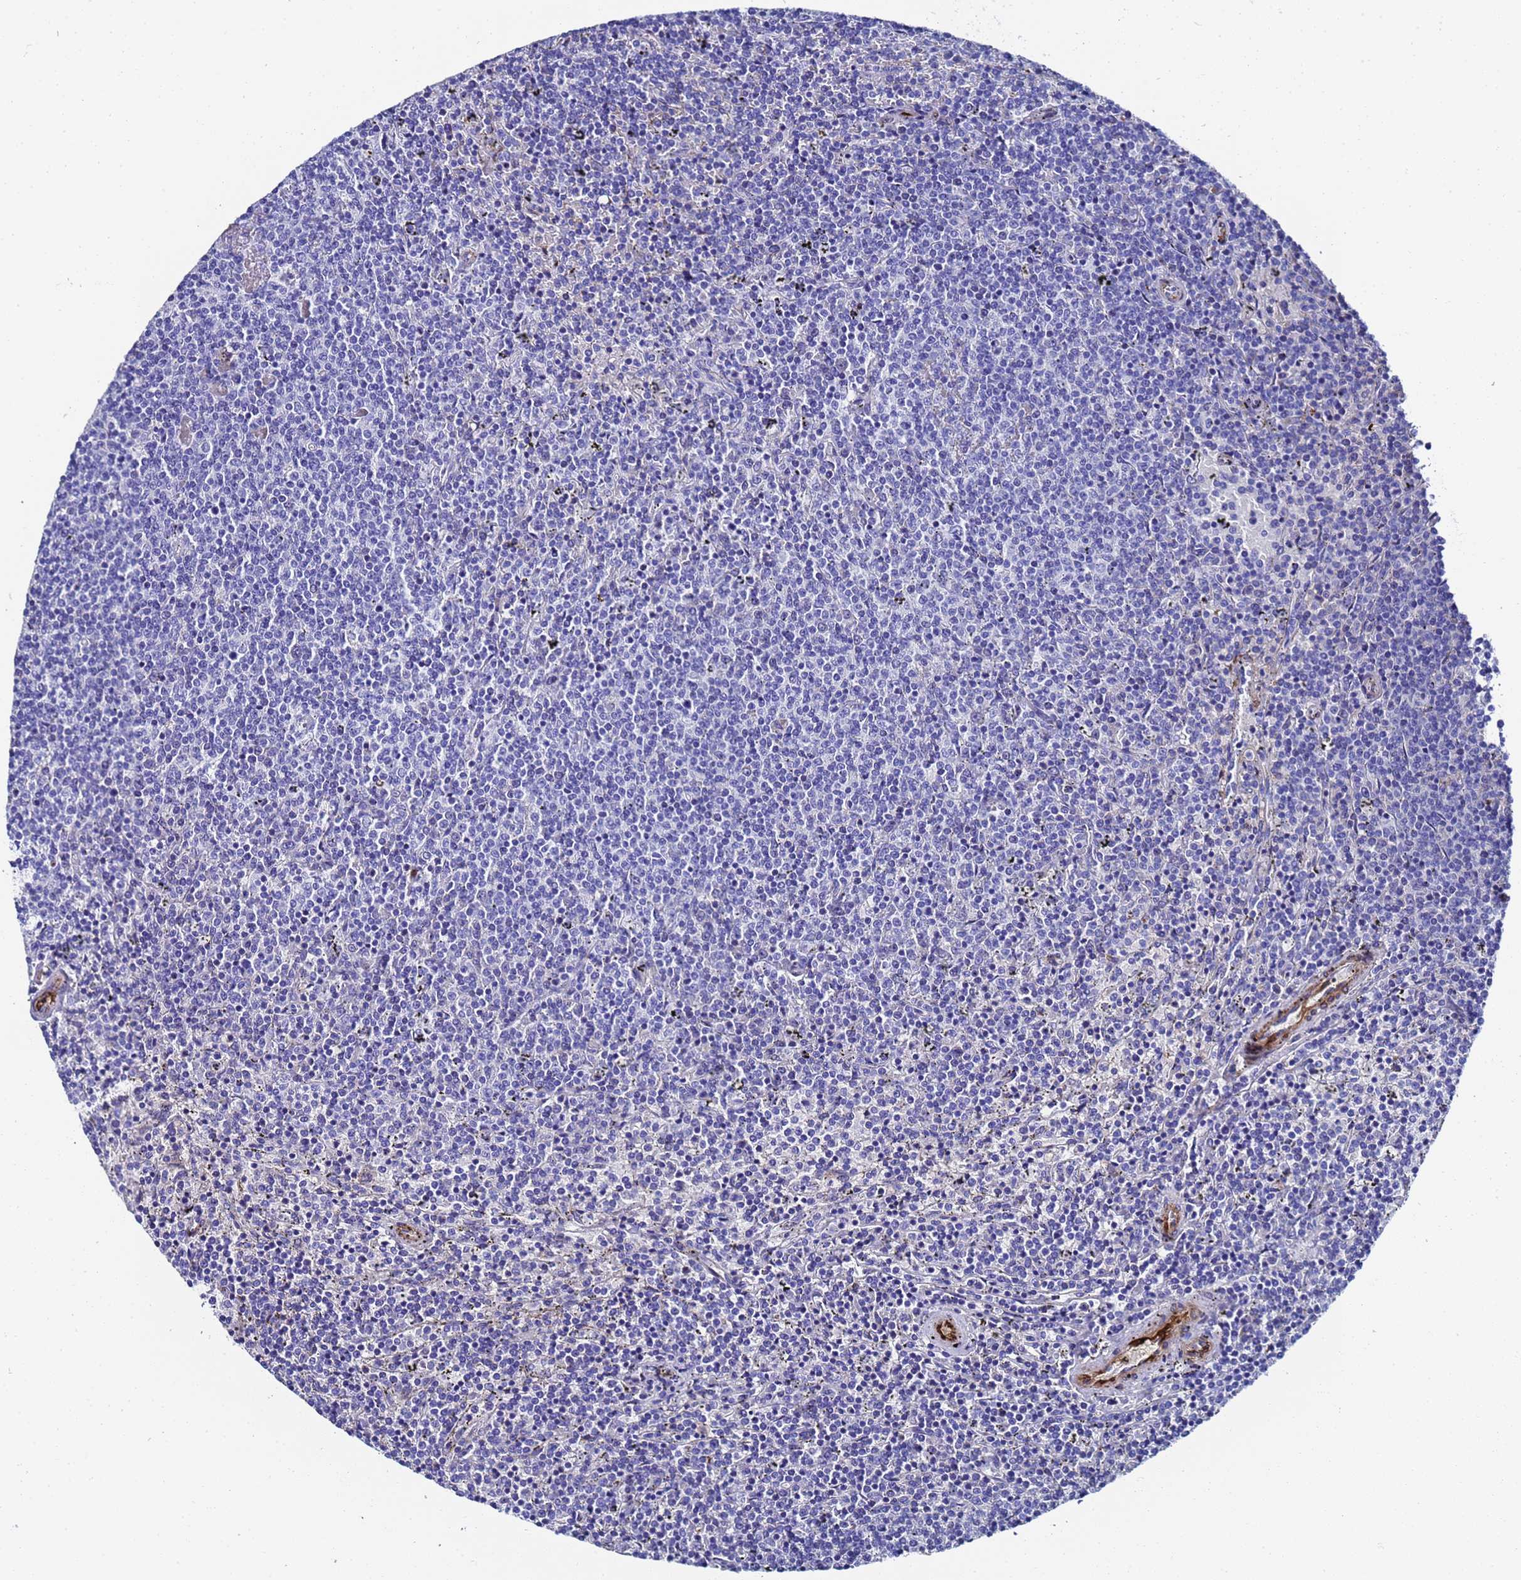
{"staining": {"intensity": "negative", "quantity": "none", "location": "none"}, "tissue": "lymphoma", "cell_type": "Tumor cells", "image_type": "cancer", "snomed": [{"axis": "morphology", "description": "Malignant lymphoma, non-Hodgkin's type, Low grade"}, {"axis": "topography", "description": "Spleen"}], "caption": "High magnification brightfield microscopy of lymphoma stained with DAB (brown) and counterstained with hematoxylin (blue): tumor cells show no significant positivity. The staining was performed using DAB to visualize the protein expression in brown, while the nuclei were stained in blue with hematoxylin (Magnification: 20x).", "gene": "ADIPOQ", "patient": {"sex": "female", "age": 50}}